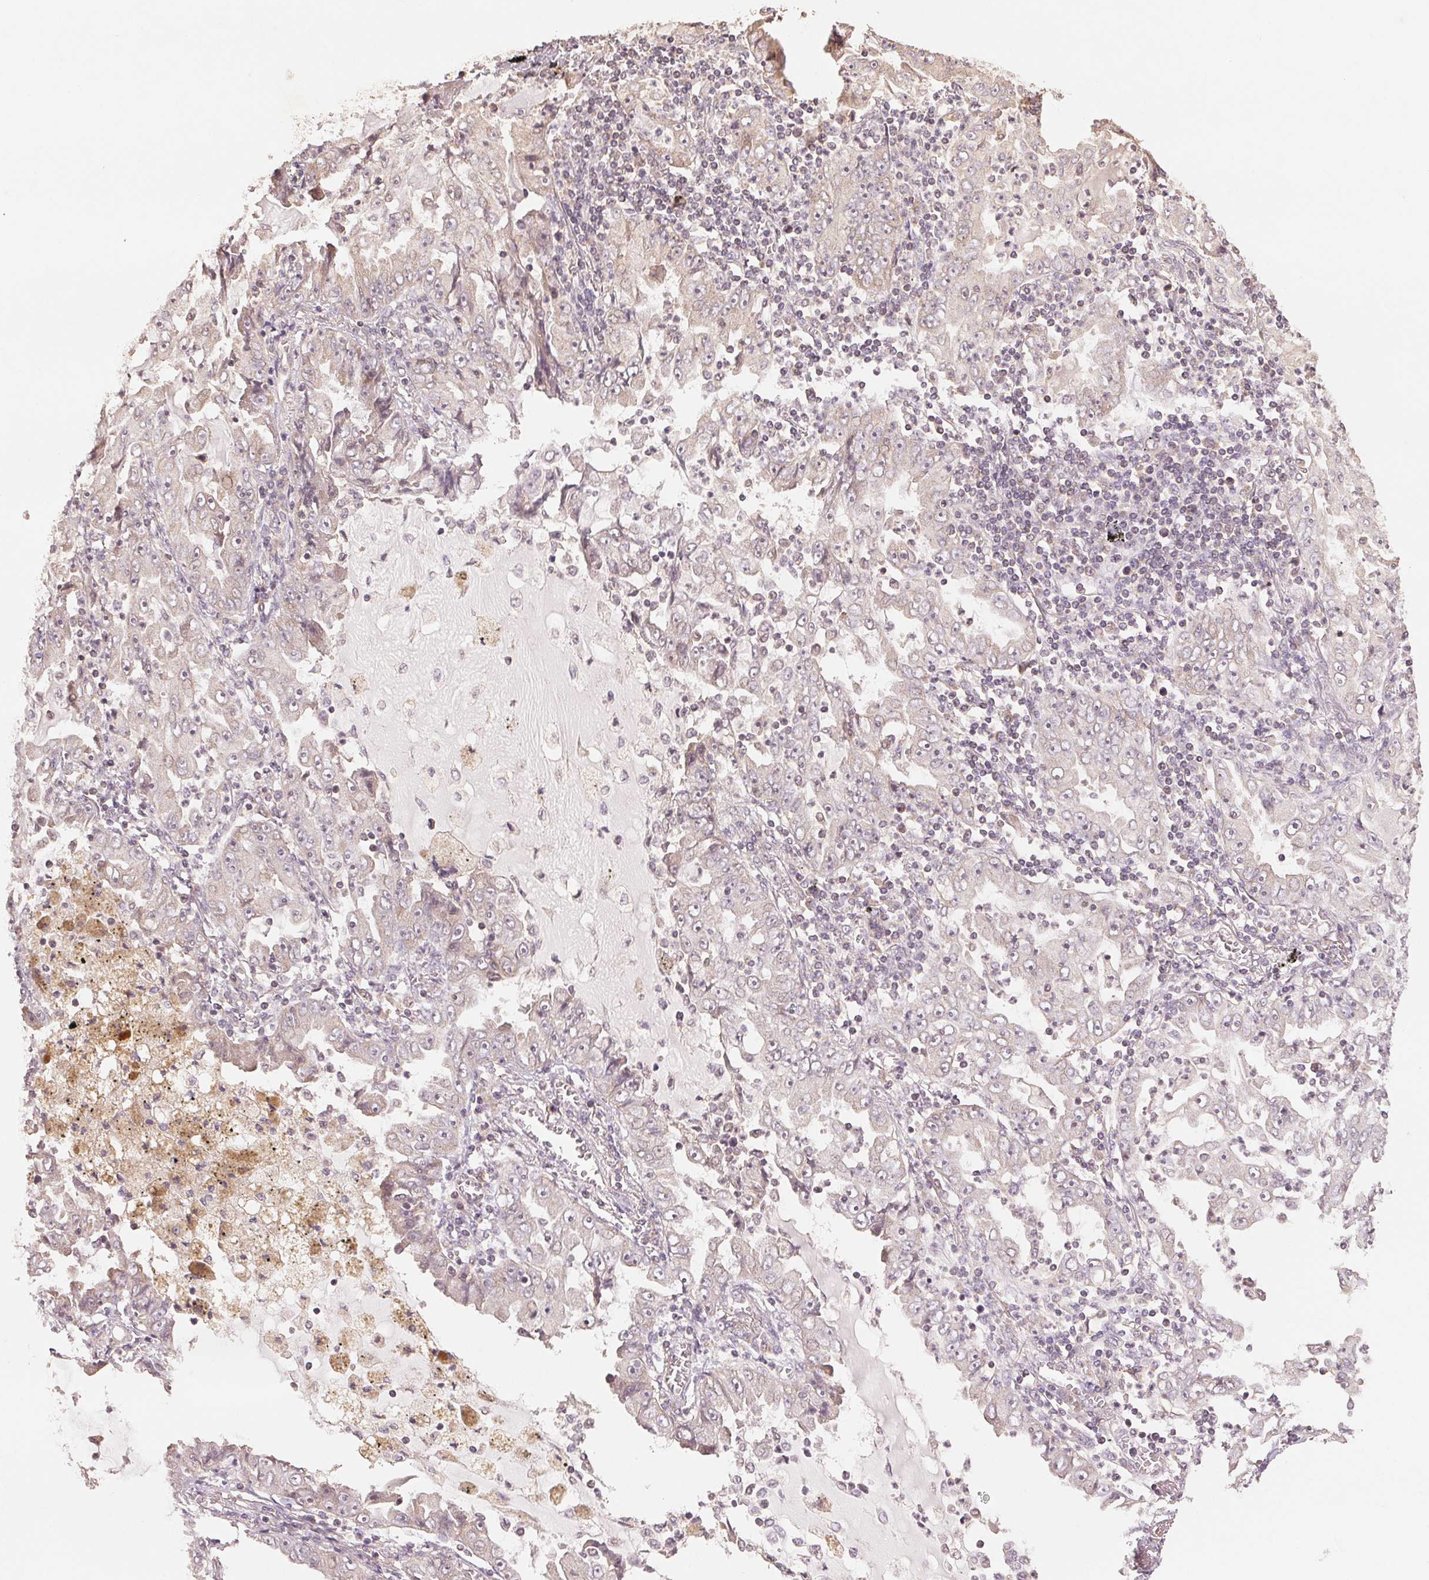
{"staining": {"intensity": "negative", "quantity": "none", "location": "none"}, "tissue": "lung cancer", "cell_type": "Tumor cells", "image_type": "cancer", "snomed": [{"axis": "morphology", "description": "Adenocarcinoma, NOS"}, {"axis": "topography", "description": "Lung"}], "caption": "This is an IHC photomicrograph of adenocarcinoma (lung). There is no staining in tumor cells.", "gene": "COX14", "patient": {"sex": "female", "age": 52}}